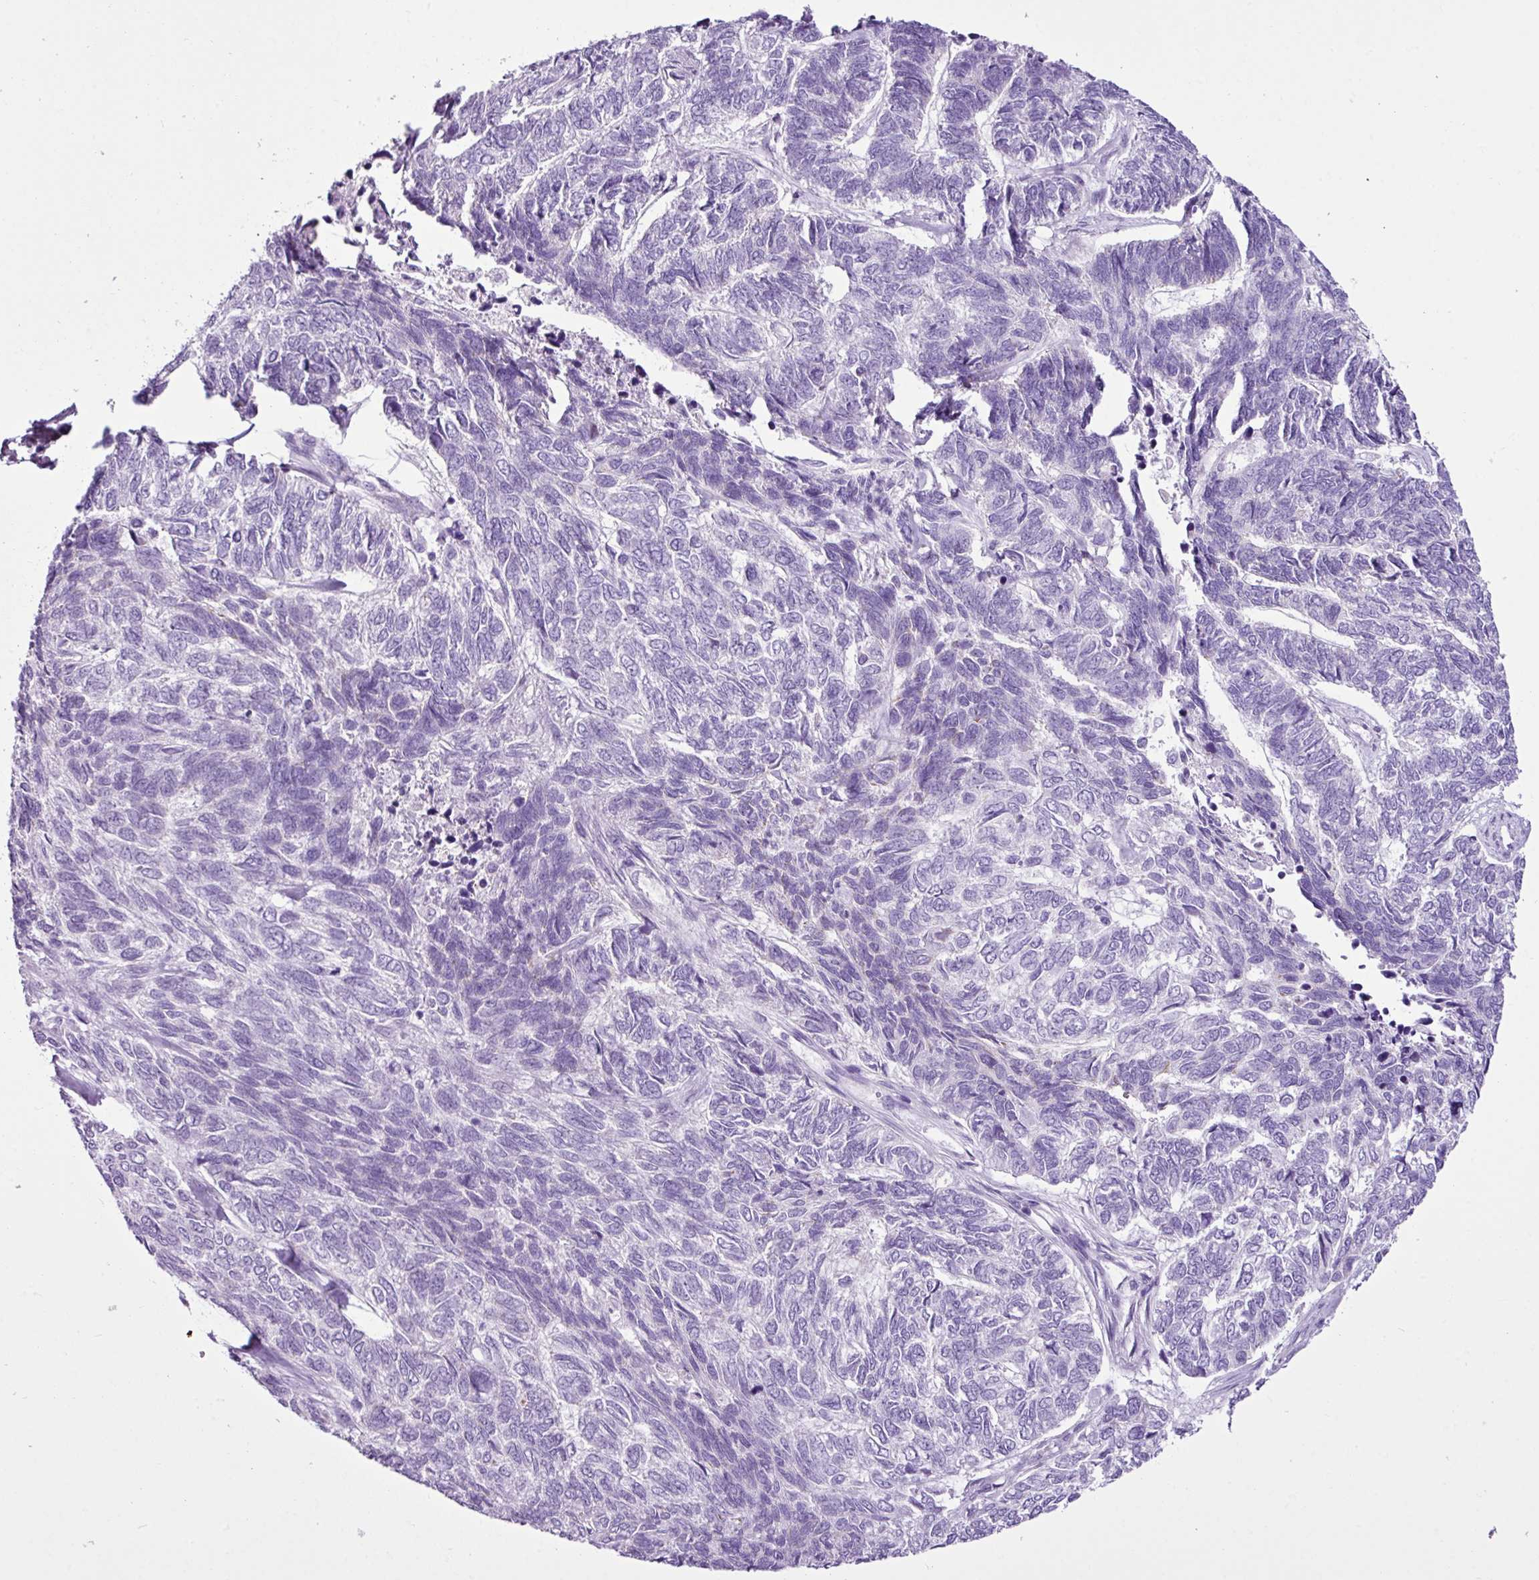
{"staining": {"intensity": "negative", "quantity": "none", "location": "none"}, "tissue": "skin cancer", "cell_type": "Tumor cells", "image_type": "cancer", "snomed": [{"axis": "morphology", "description": "Basal cell carcinoma"}, {"axis": "topography", "description": "Skin"}], "caption": "DAB (3,3'-diaminobenzidine) immunohistochemical staining of skin cancer shows no significant expression in tumor cells.", "gene": "LILRB4", "patient": {"sex": "female", "age": 65}}